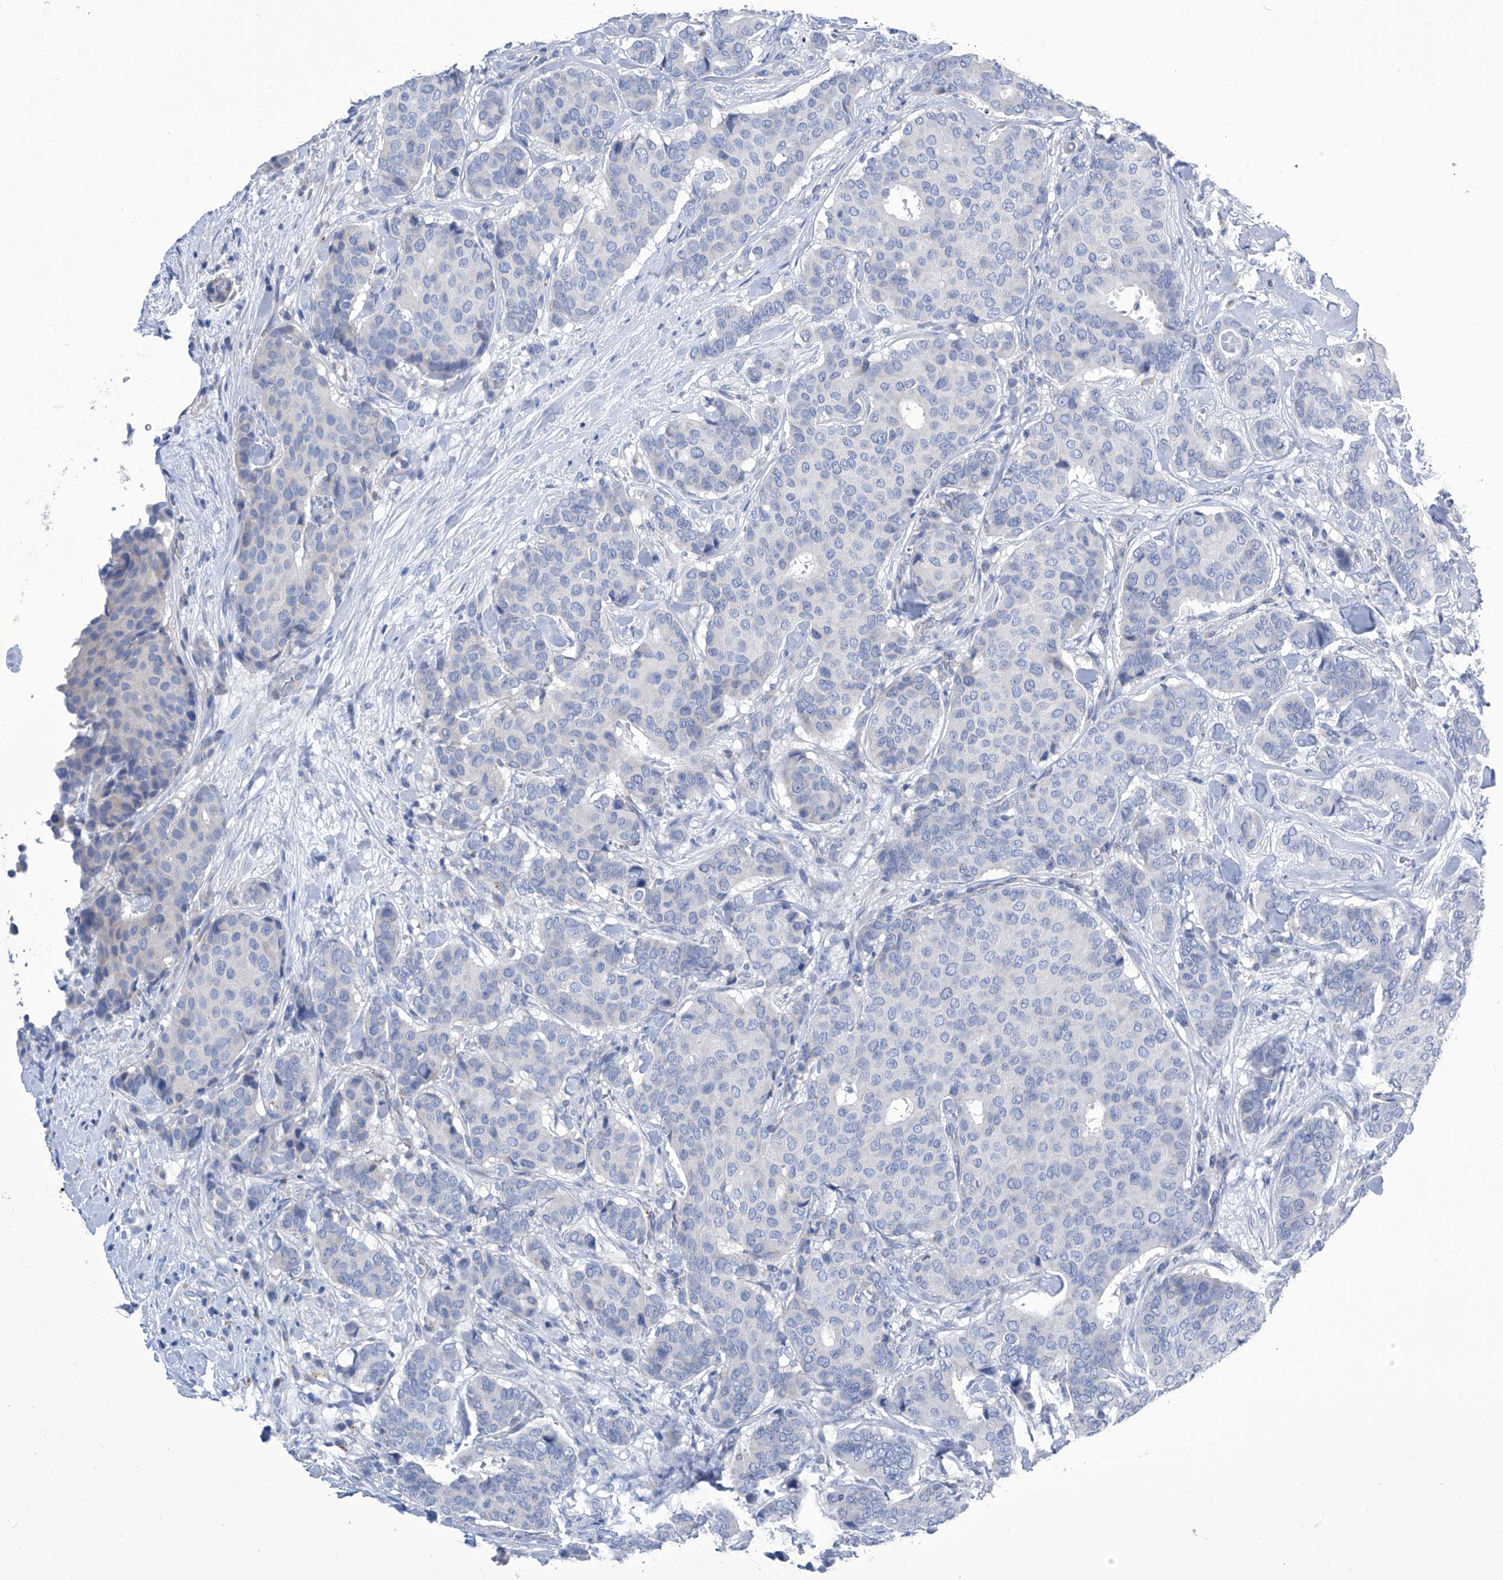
{"staining": {"intensity": "negative", "quantity": "none", "location": "none"}, "tissue": "breast cancer", "cell_type": "Tumor cells", "image_type": "cancer", "snomed": [{"axis": "morphology", "description": "Duct carcinoma"}, {"axis": "topography", "description": "Breast"}], "caption": "This image is of breast invasive ductal carcinoma stained with immunohistochemistry to label a protein in brown with the nuclei are counter-stained blue. There is no expression in tumor cells. (Brightfield microscopy of DAB (3,3'-diaminobenzidine) immunohistochemistry (IHC) at high magnification).", "gene": "IMPA2", "patient": {"sex": "female", "age": 75}}